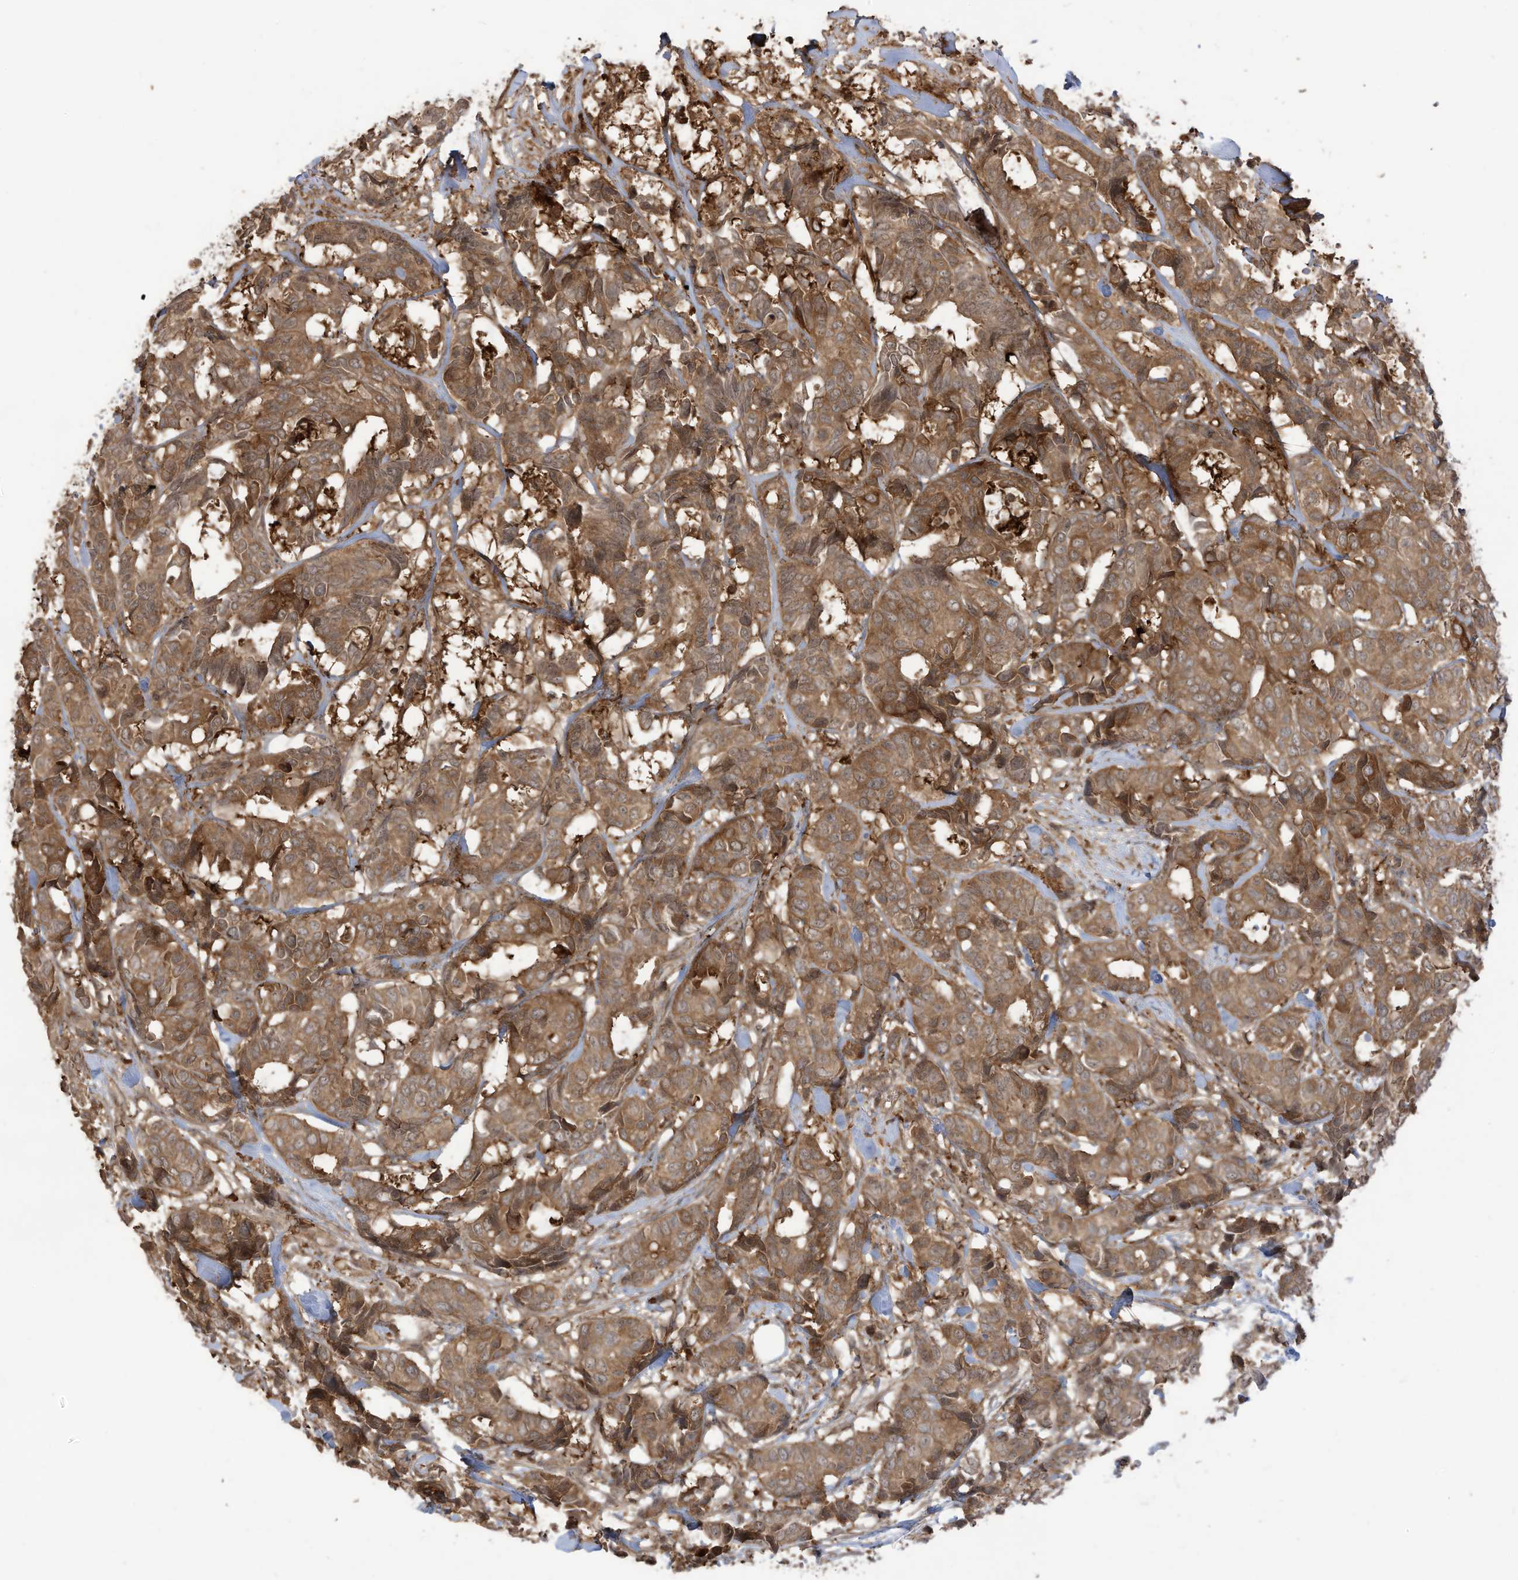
{"staining": {"intensity": "moderate", "quantity": ">75%", "location": "cytoplasmic/membranous"}, "tissue": "breast cancer", "cell_type": "Tumor cells", "image_type": "cancer", "snomed": [{"axis": "morphology", "description": "Duct carcinoma"}, {"axis": "topography", "description": "Breast"}], "caption": "An immunohistochemistry micrograph of tumor tissue is shown. Protein staining in brown shows moderate cytoplasmic/membranous positivity in breast intraductal carcinoma within tumor cells.", "gene": "CARF", "patient": {"sex": "female", "age": 87}}